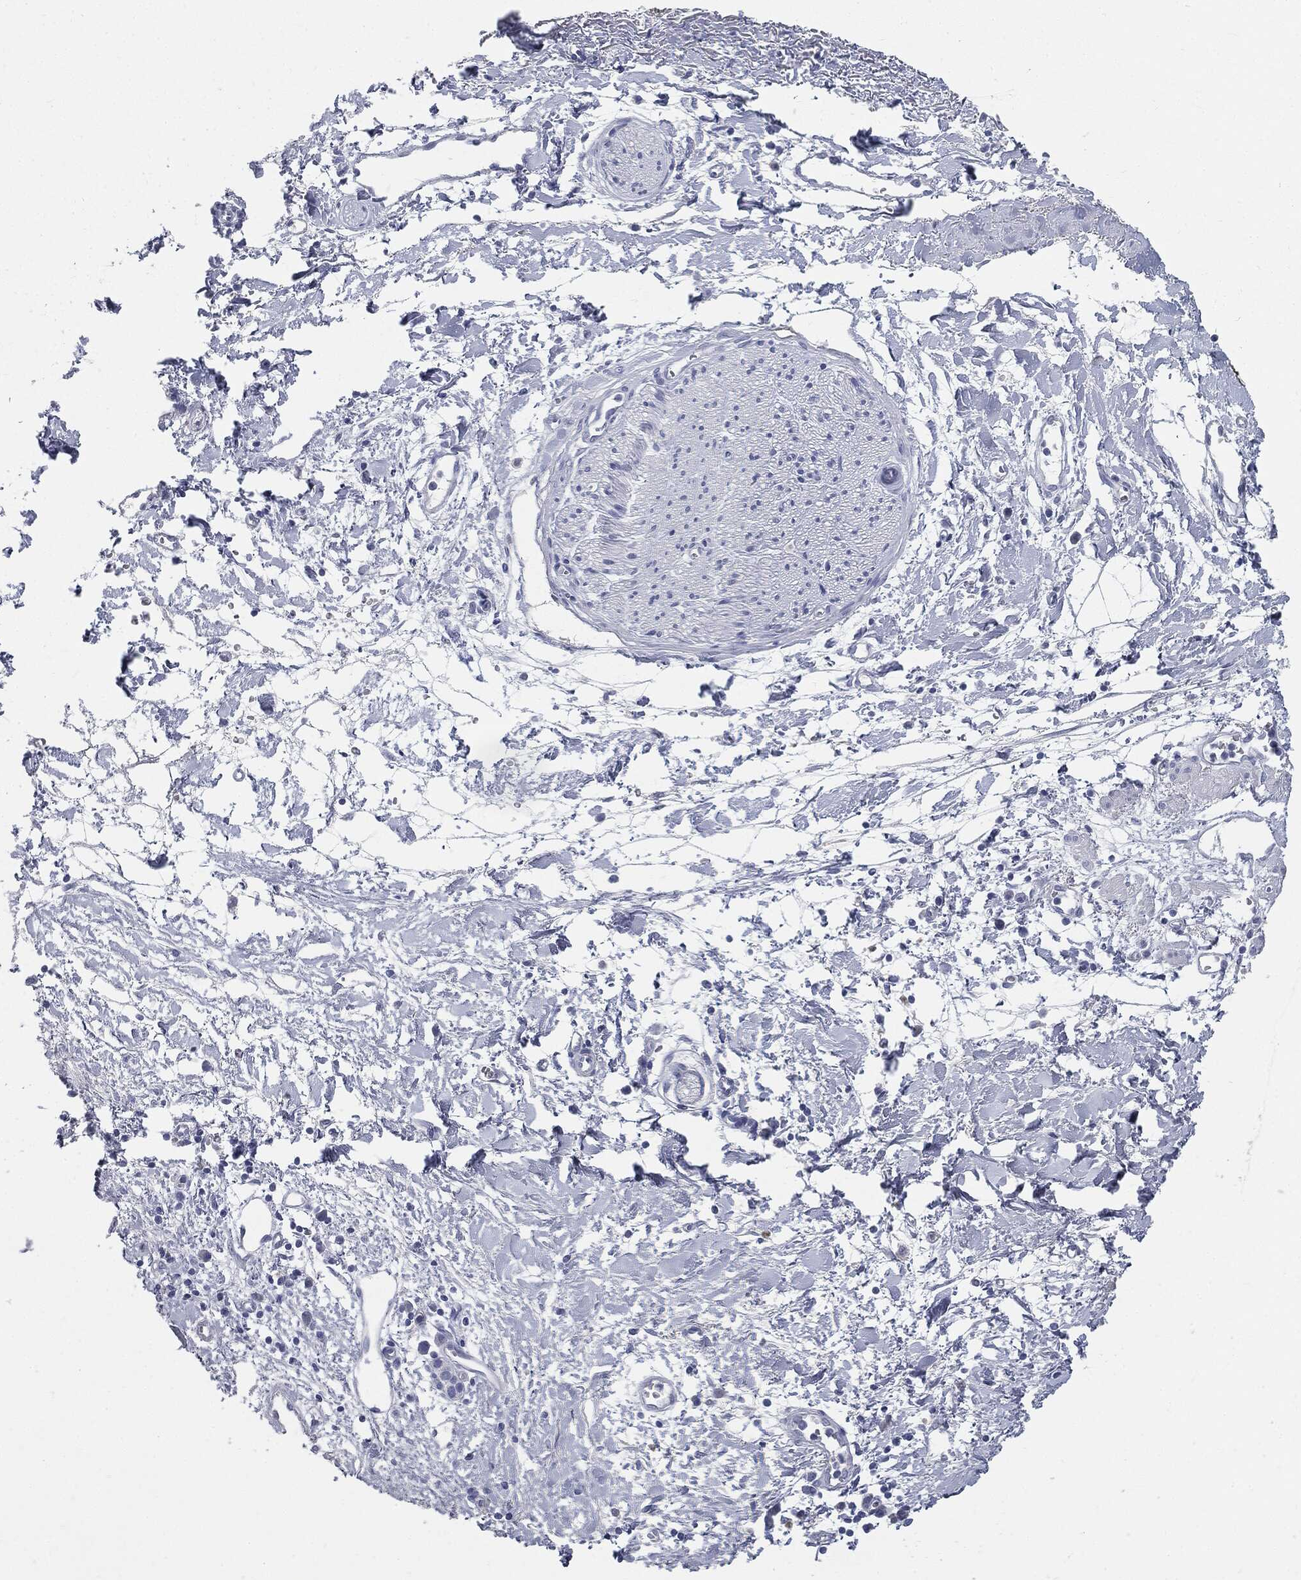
{"staining": {"intensity": "negative", "quantity": "none", "location": "none"}, "tissue": "adipose tissue", "cell_type": "Adipocytes", "image_type": "normal", "snomed": [{"axis": "morphology", "description": "Normal tissue, NOS"}, {"axis": "morphology", "description": "Adenocarcinoma, NOS"}, {"axis": "topography", "description": "Pancreas"}, {"axis": "topography", "description": "Peripheral nerve tissue"}], "caption": "Adipose tissue stained for a protein using IHC shows no staining adipocytes.", "gene": "CUZD1", "patient": {"sex": "male", "age": 61}}